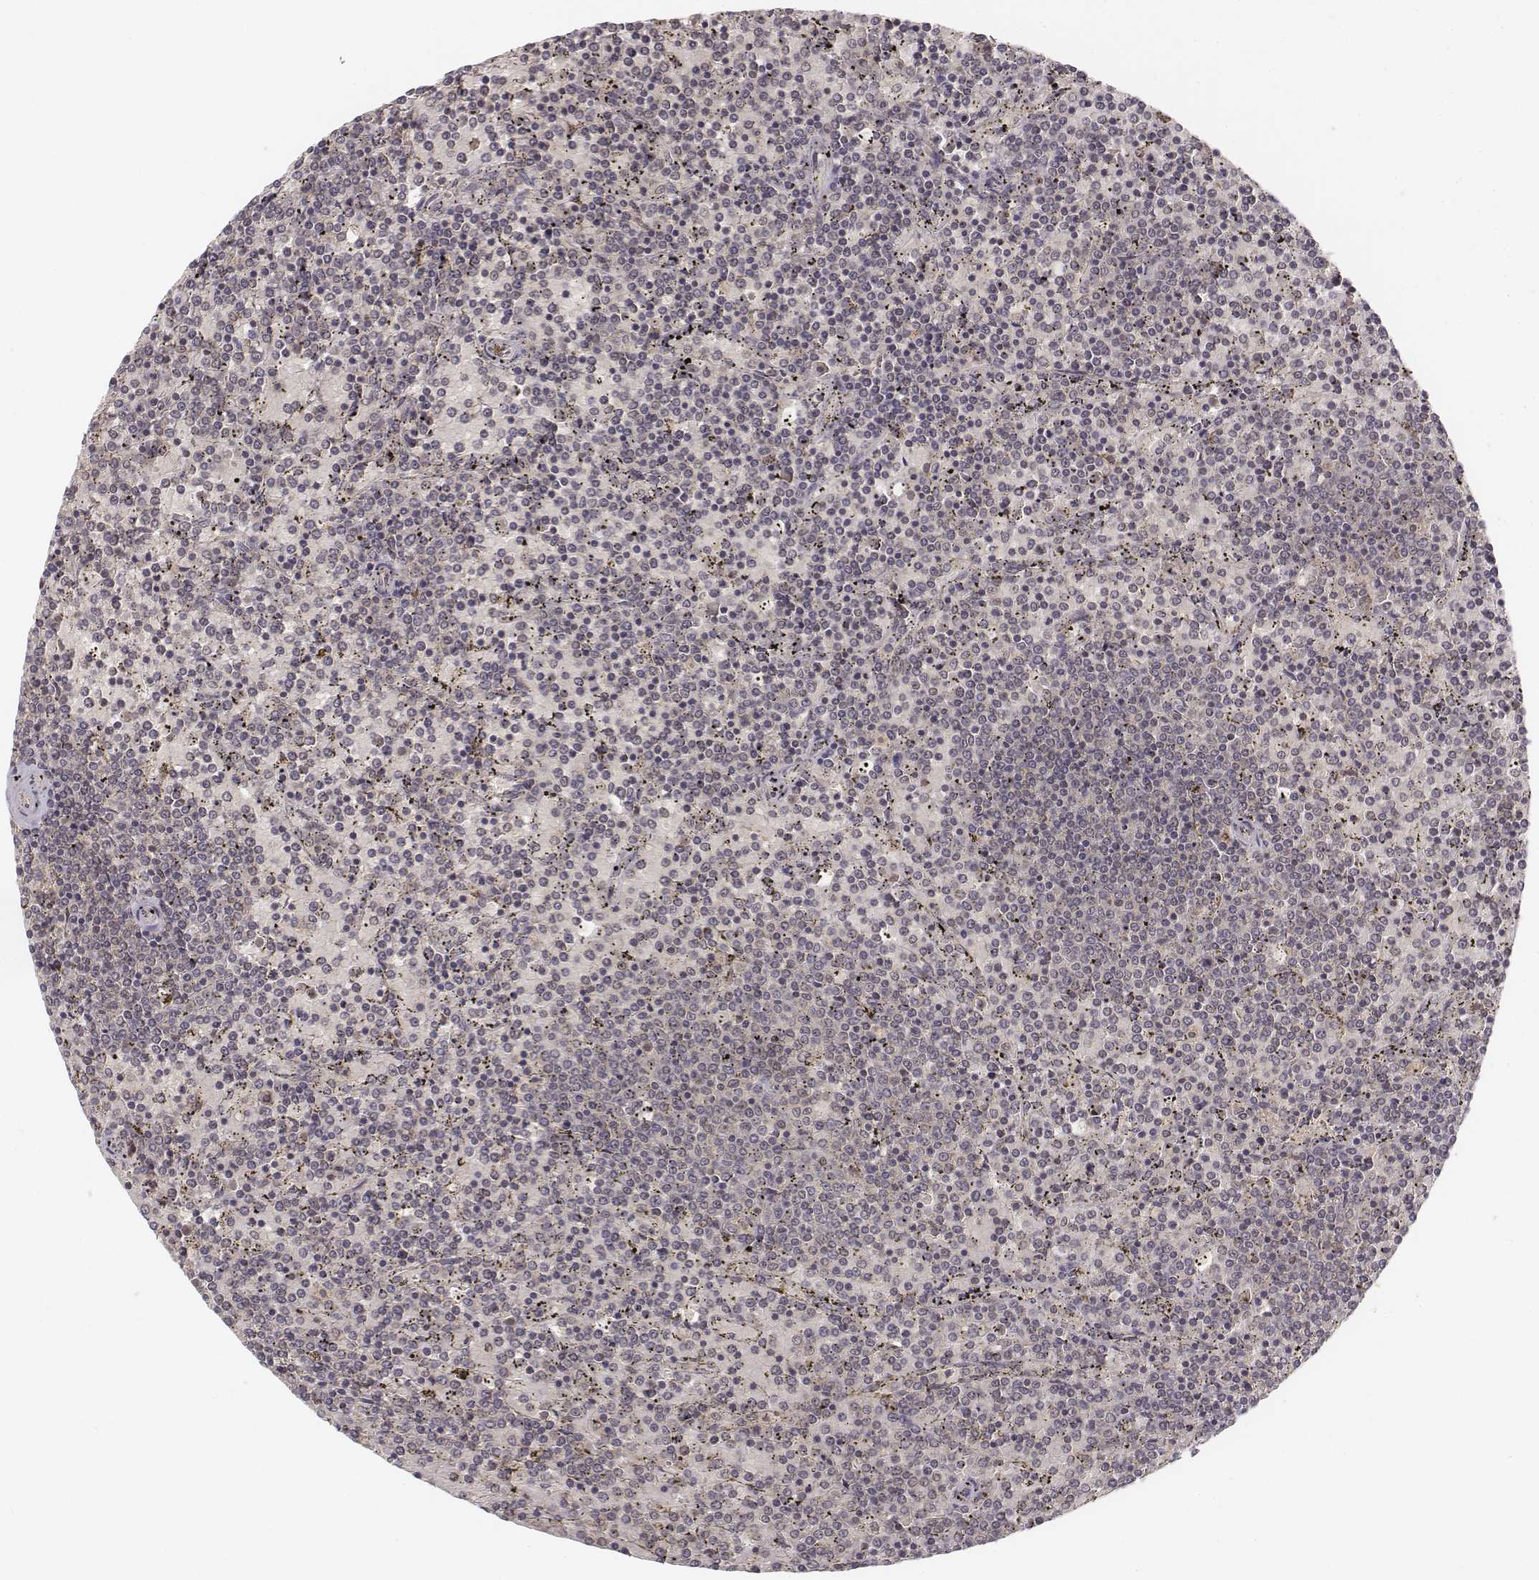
{"staining": {"intensity": "negative", "quantity": "none", "location": "none"}, "tissue": "lymphoma", "cell_type": "Tumor cells", "image_type": "cancer", "snomed": [{"axis": "morphology", "description": "Malignant lymphoma, non-Hodgkin's type, Low grade"}, {"axis": "topography", "description": "Spleen"}], "caption": "High power microscopy micrograph of an immunohistochemistry (IHC) image of malignant lymphoma, non-Hodgkin's type (low-grade), revealing no significant expression in tumor cells.", "gene": "FANCD2", "patient": {"sex": "female", "age": 77}}